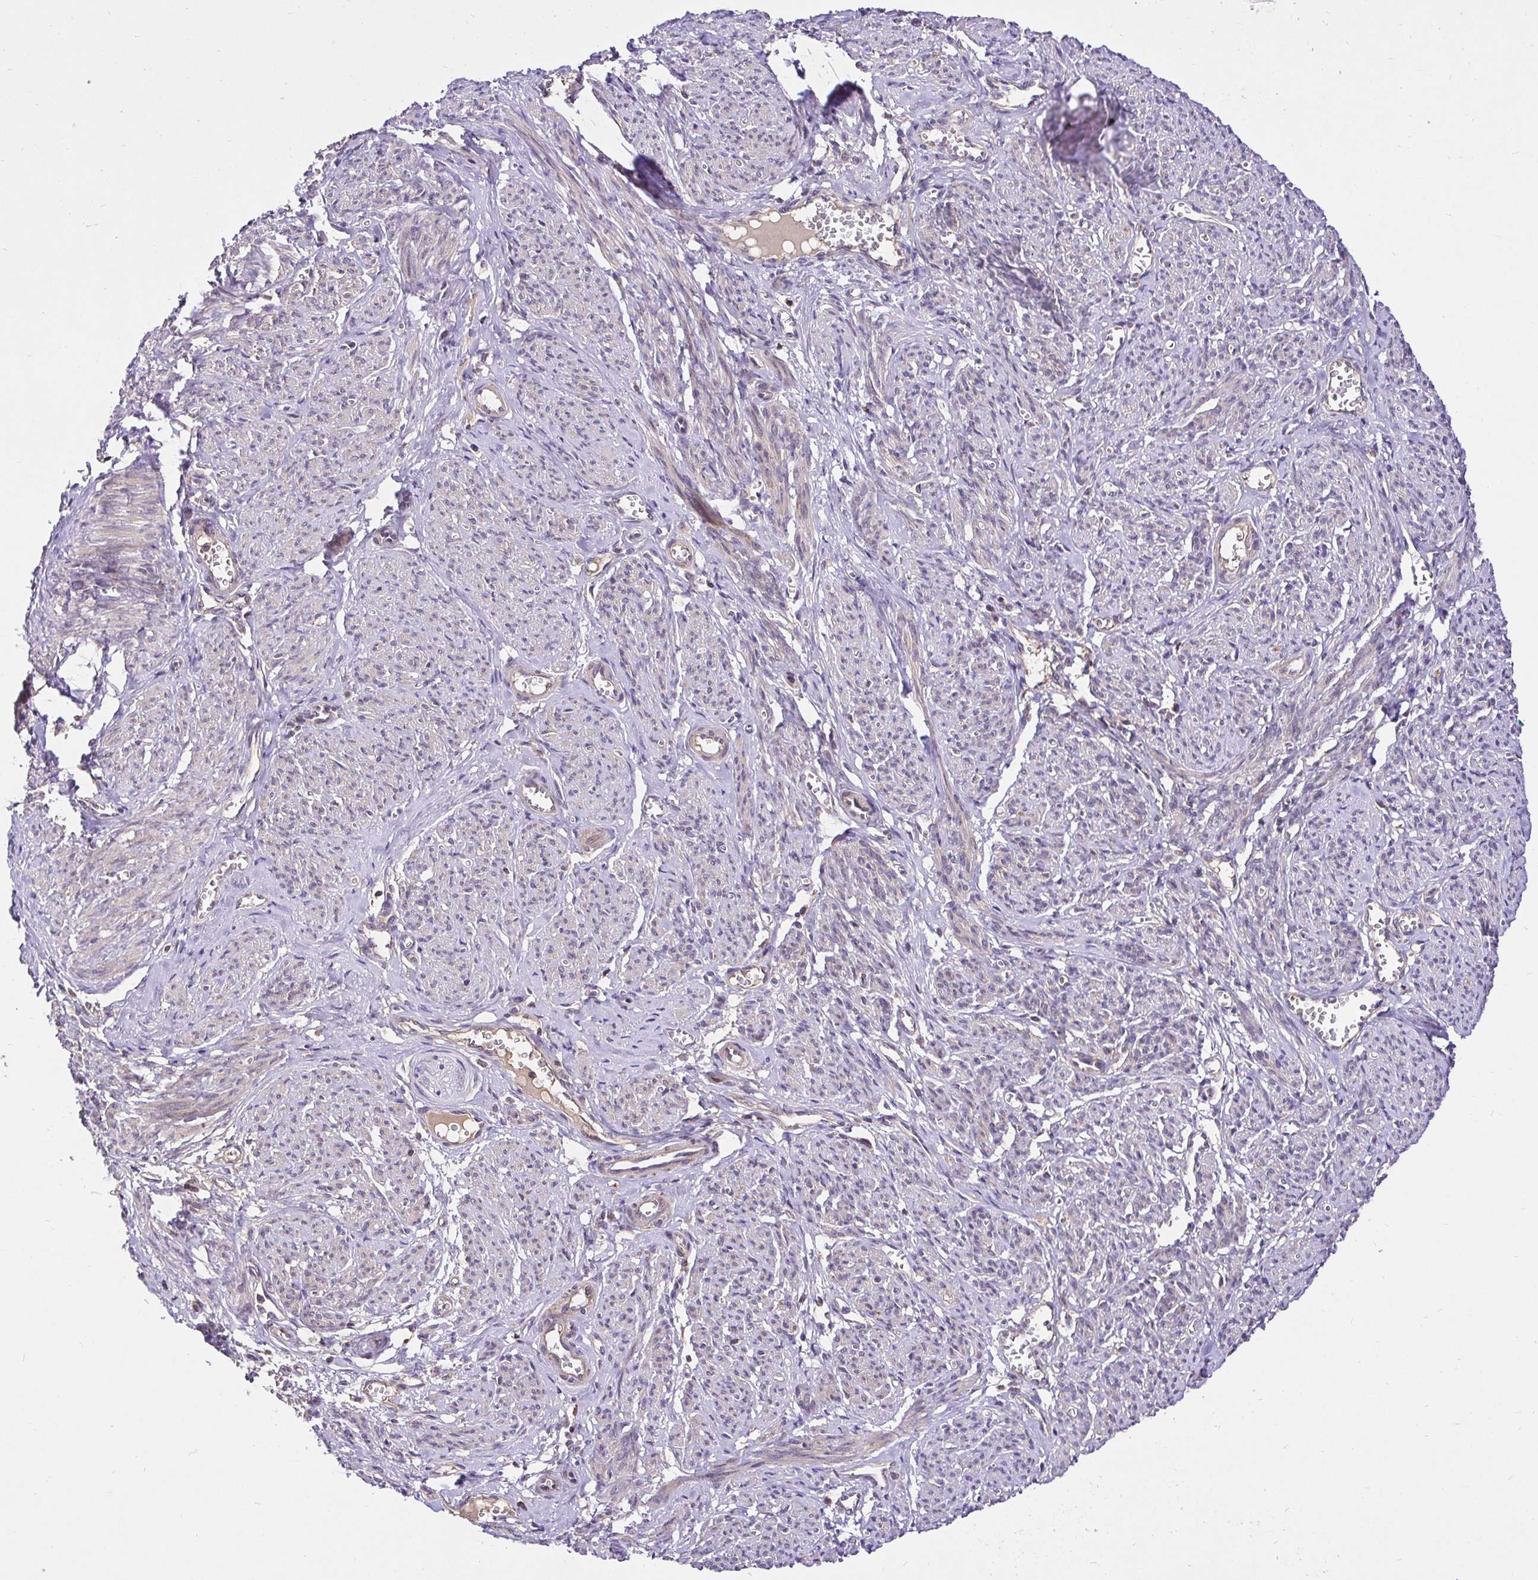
{"staining": {"intensity": "weak", "quantity": "25%-75%", "location": "cytoplasmic/membranous"}, "tissue": "smooth muscle", "cell_type": "Smooth muscle cells", "image_type": "normal", "snomed": [{"axis": "morphology", "description": "Normal tissue, NOS"}, {"axis": "topography", "description": "Smooth muscle"}], "caption": "Immunohistochemistry (IHC) of benign smooth muscle demonstrates low levels of weak cytoplasmic/membranous staining in about 25%-75% of smooth muscle cells. The protein of interest is stained brown, and the nuclei are stained in blue (DAB (3,3'-diaminobenzidine) IHC with brightfield microscopy, high magnification).", "gene": "UBE2M", "patient": {"sex": "female", "age": 65}}